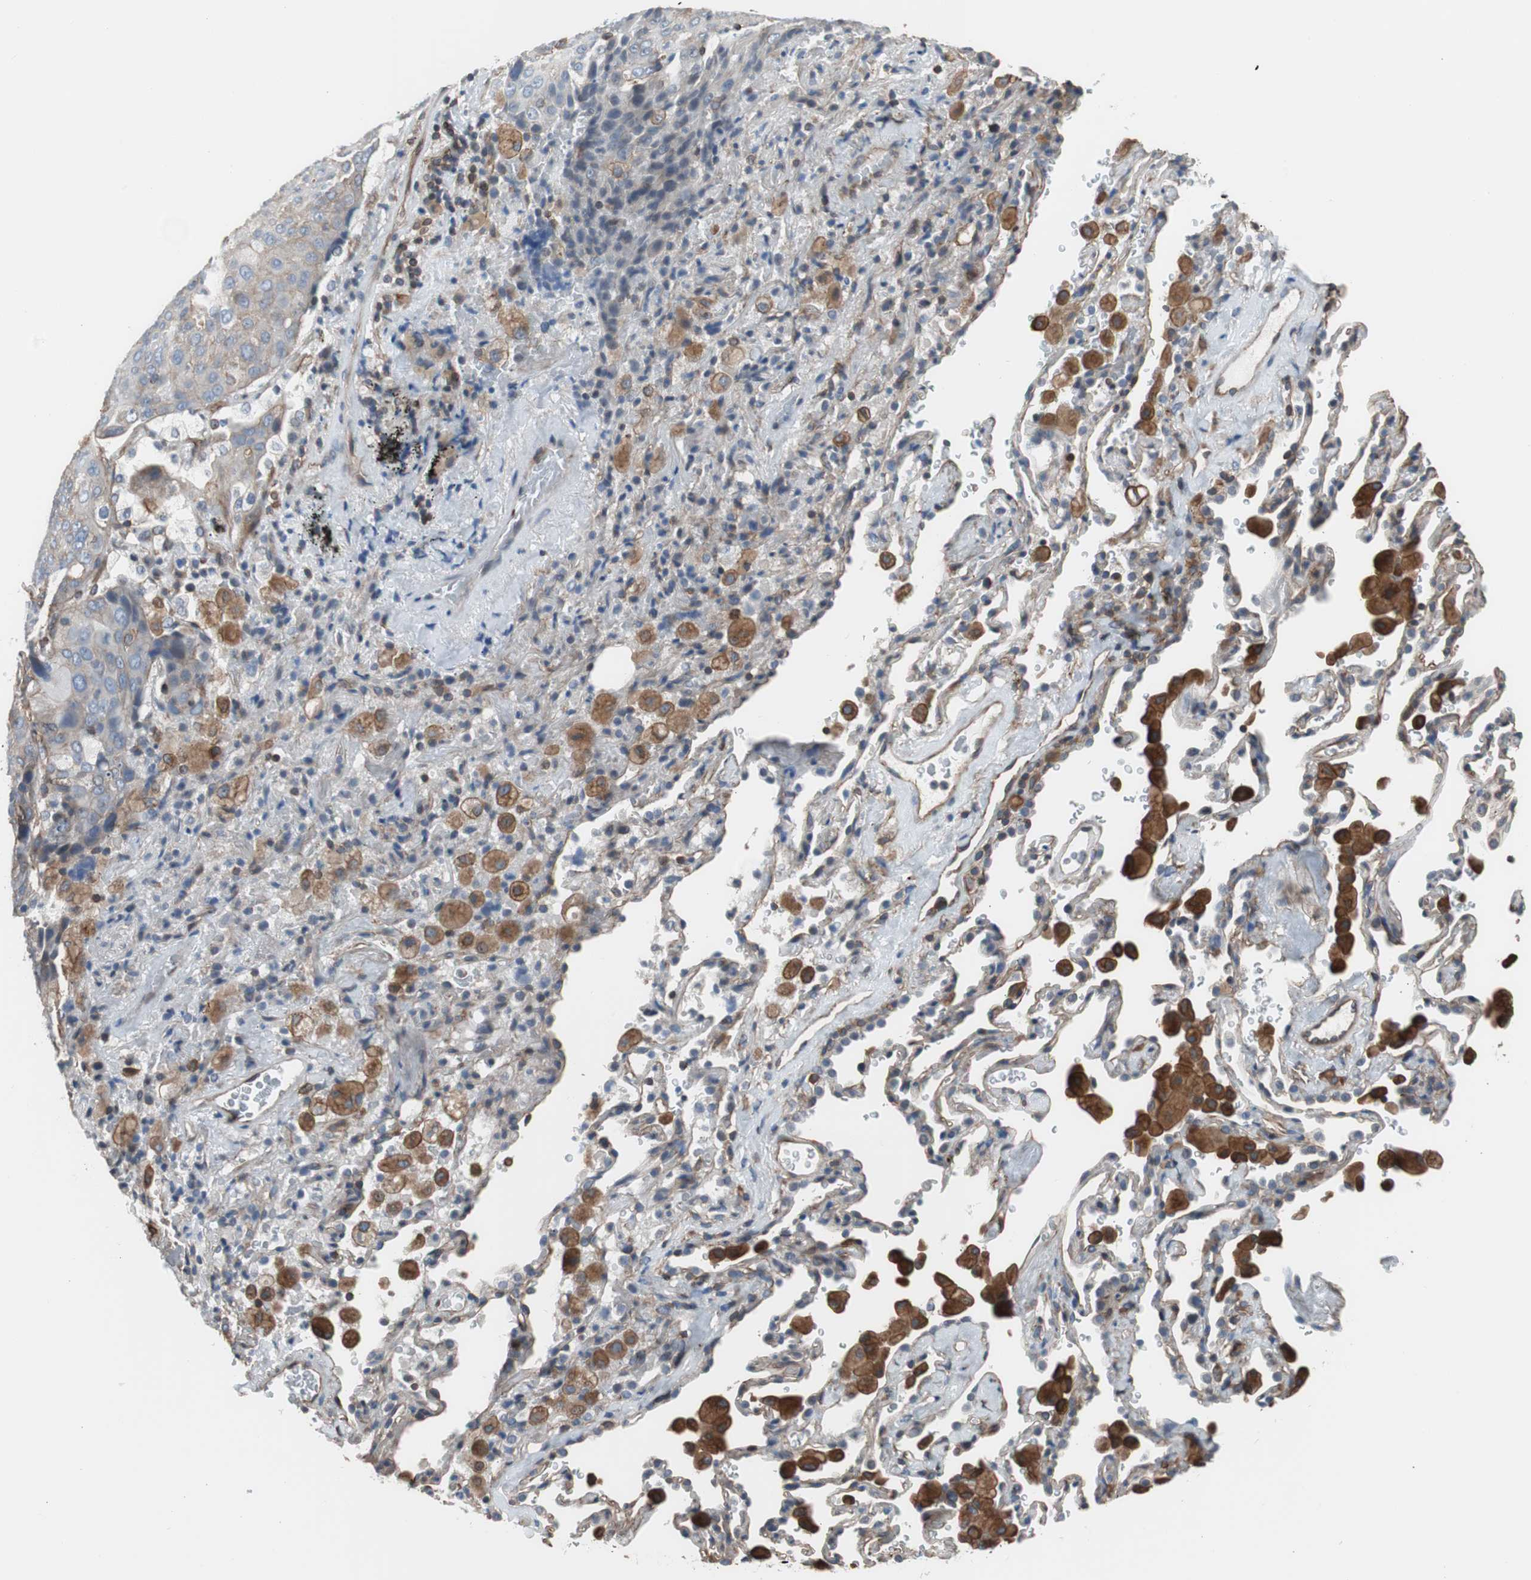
{"staining": {"intensity": "weak", "quantity": "<25%", "location": "cytoplasmic/membranous"}, "tissue": "lung cancer", "cell_type": "Tumor cells", "image_type": "cancer", "snomed": [{"axis": "morphology", "description": "Squamous cell carcinoma, NOS"}, {"axis": "topography", "description": "Lung"}], "caption": "This photomicrograph is of squamous cell carcinoma (lung) stained with immunohistochemistry to label a protein in brown with the nuclei are counter-stained blue. There is no staining in tumor cells. The staining is performed using DAB (3,3'-diaminobenzidine) brown chromogen with nuclei counter-stained in using hematoxylin.", "gene": "KIF3B", "patient": {"sex": "male", "age": 54}}